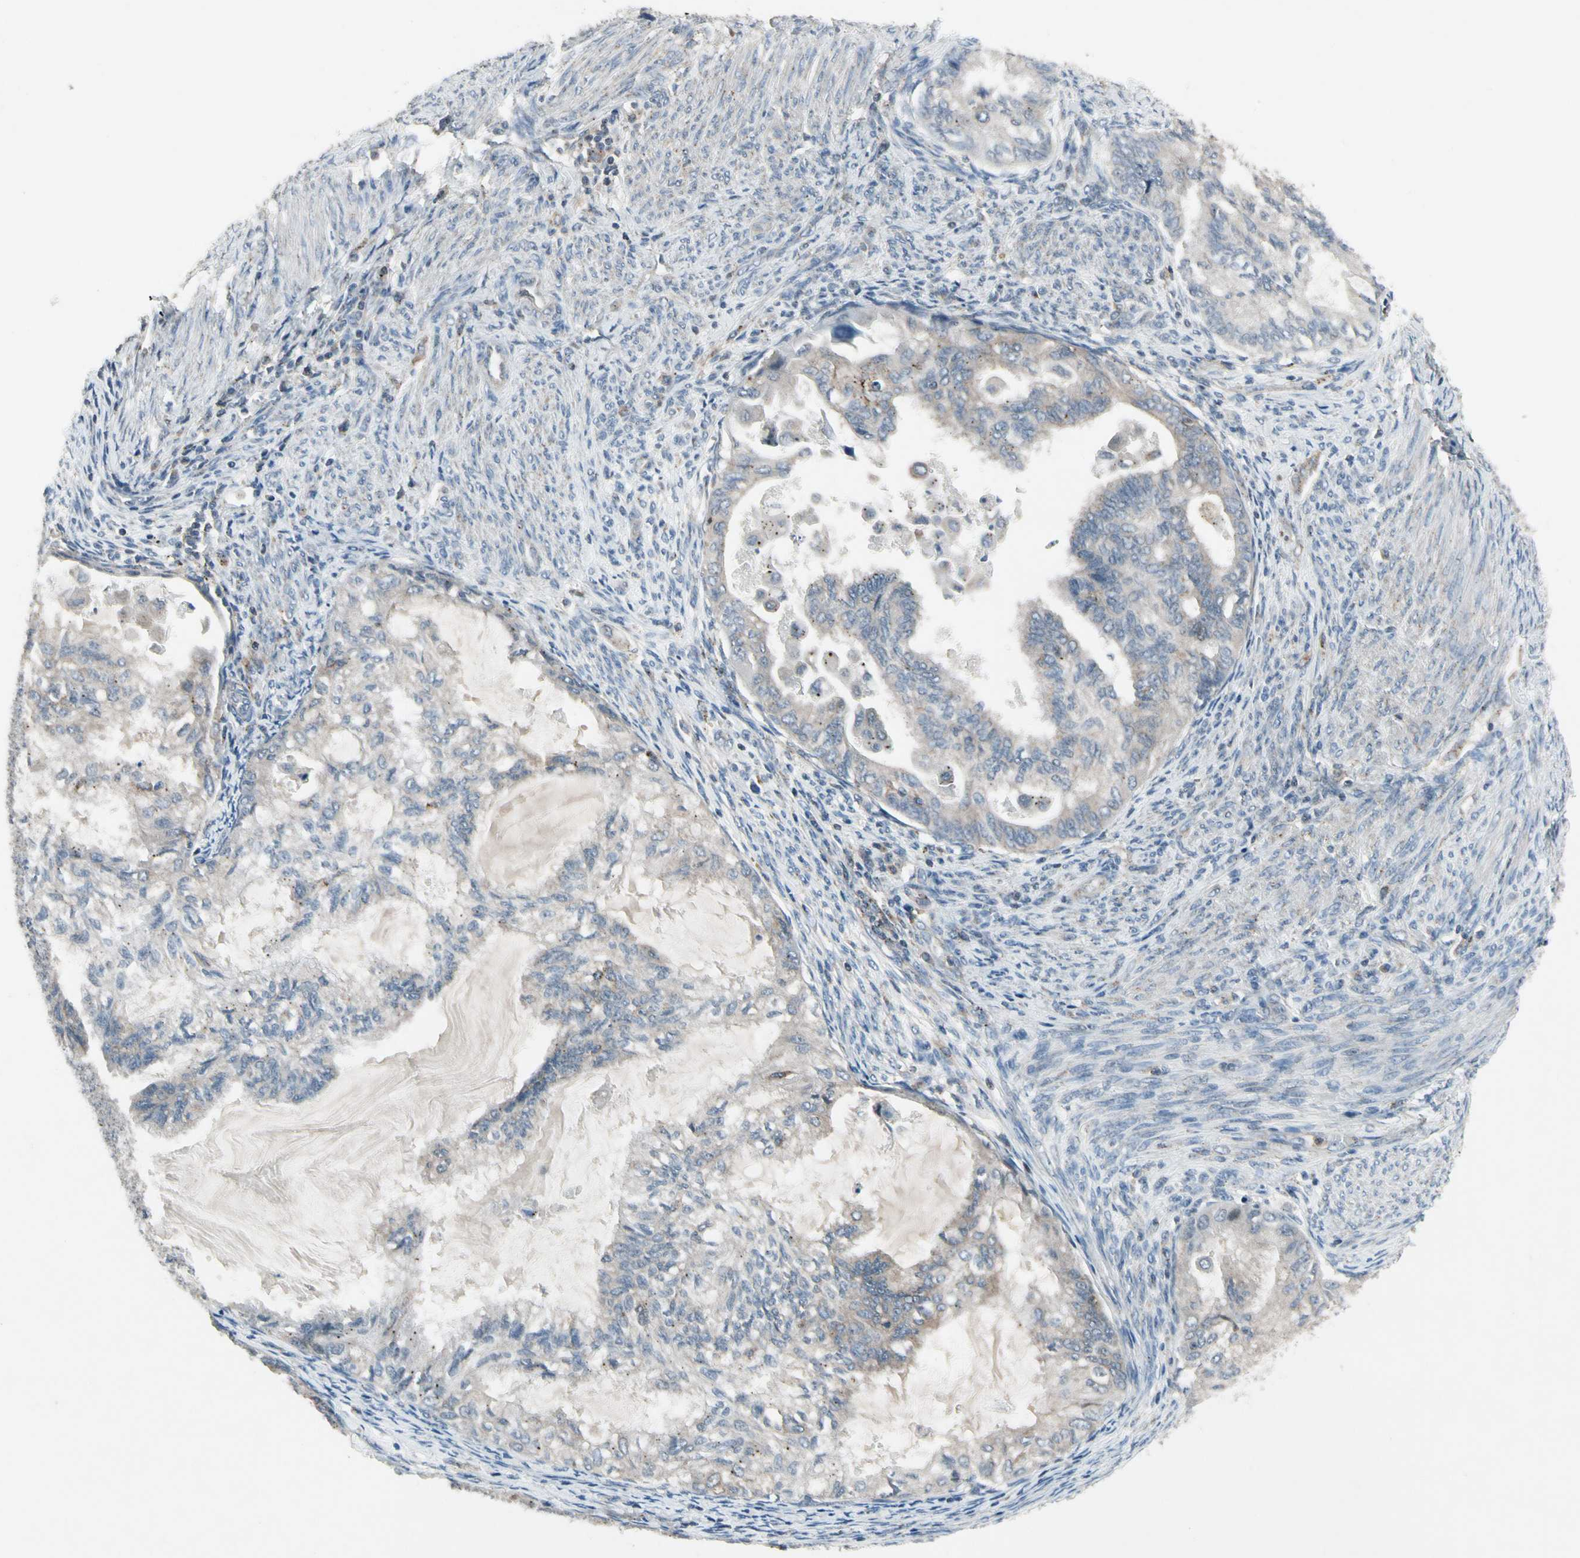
{"staining": {"intensity": "weak", "quantity": "<25%", "location": "cytoplasmic/membranous"}, "tissue": "cervical cancer", "cell_type": "Tumor cells", "image_type": "cancer", "snomed": [{"axis": "morphology", "description": "Normal tissue, NOS"}, {"axis": "morphology", "description": "Adenocarcinoma, NOS"}, {"axis": "topography", "description": "Cervix"}, {"axis": "topography", "description": "Endometrium"}], "caption": "A high-resolution histopathology image shows immunohistochemistry staining of adenocarcinoma (cervical), which exhibits no significant staining in tumor cells.", "gene": "NMI", "patient": {"sex": "female", "age": 86}}